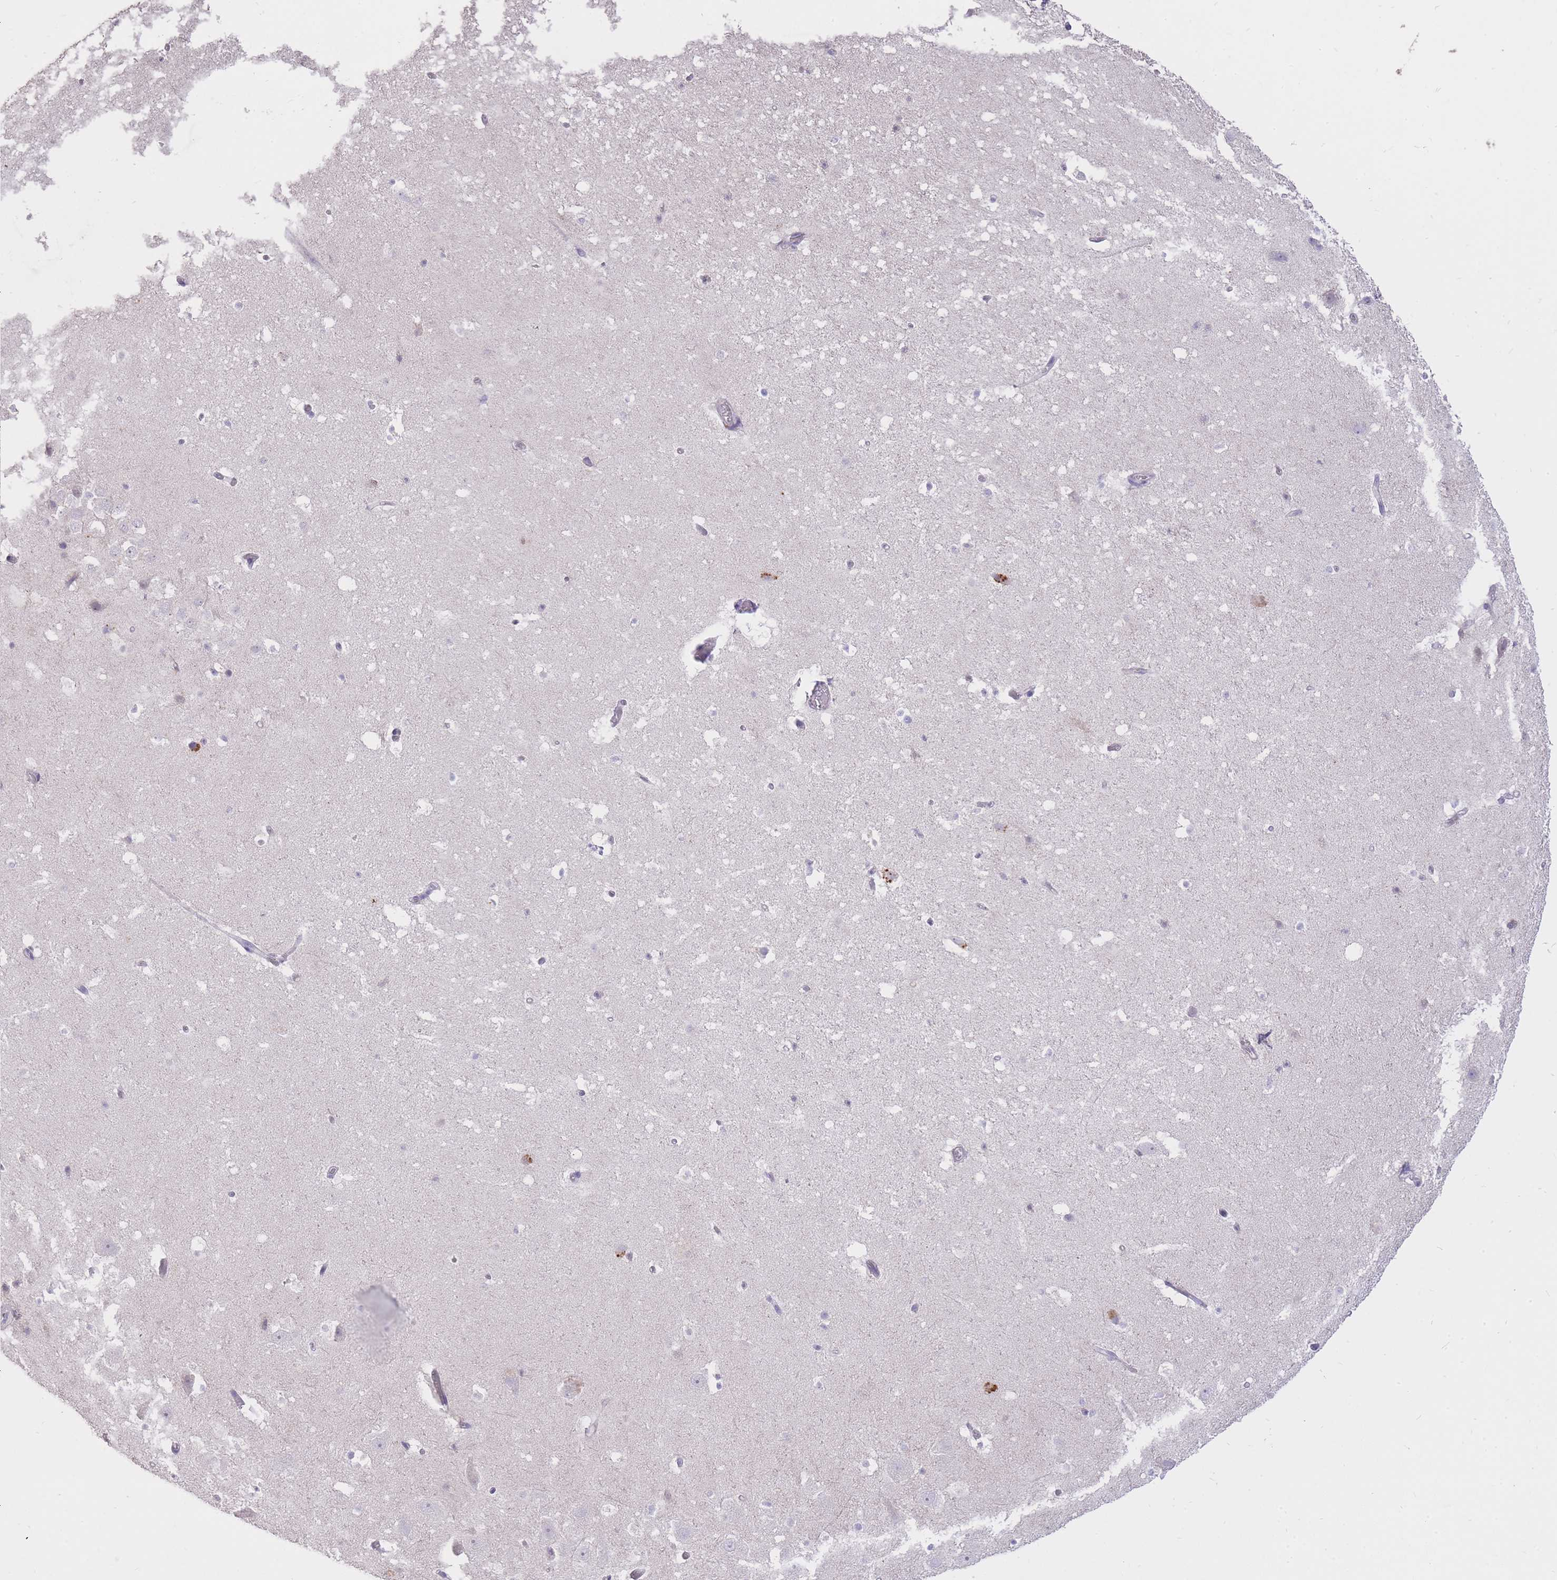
{"staining": {"intensity": "negative", "quantity": "none", "location": "none"}, "tissue": "hippocampus", "cell_type": "Glial cells", "image_type": "normal", "snomed": [{"axis": "morphology", "description": "Normal tissue, NOS"}, {"axis": "topography", "description": "Hippocampus"}], "caption": "Immunohistochemistry (IHC) of normal hippocampus exhibits no staining in glial cells.", "gene": "FRG2B", "patient": {"sex": "male", "age": 37}}